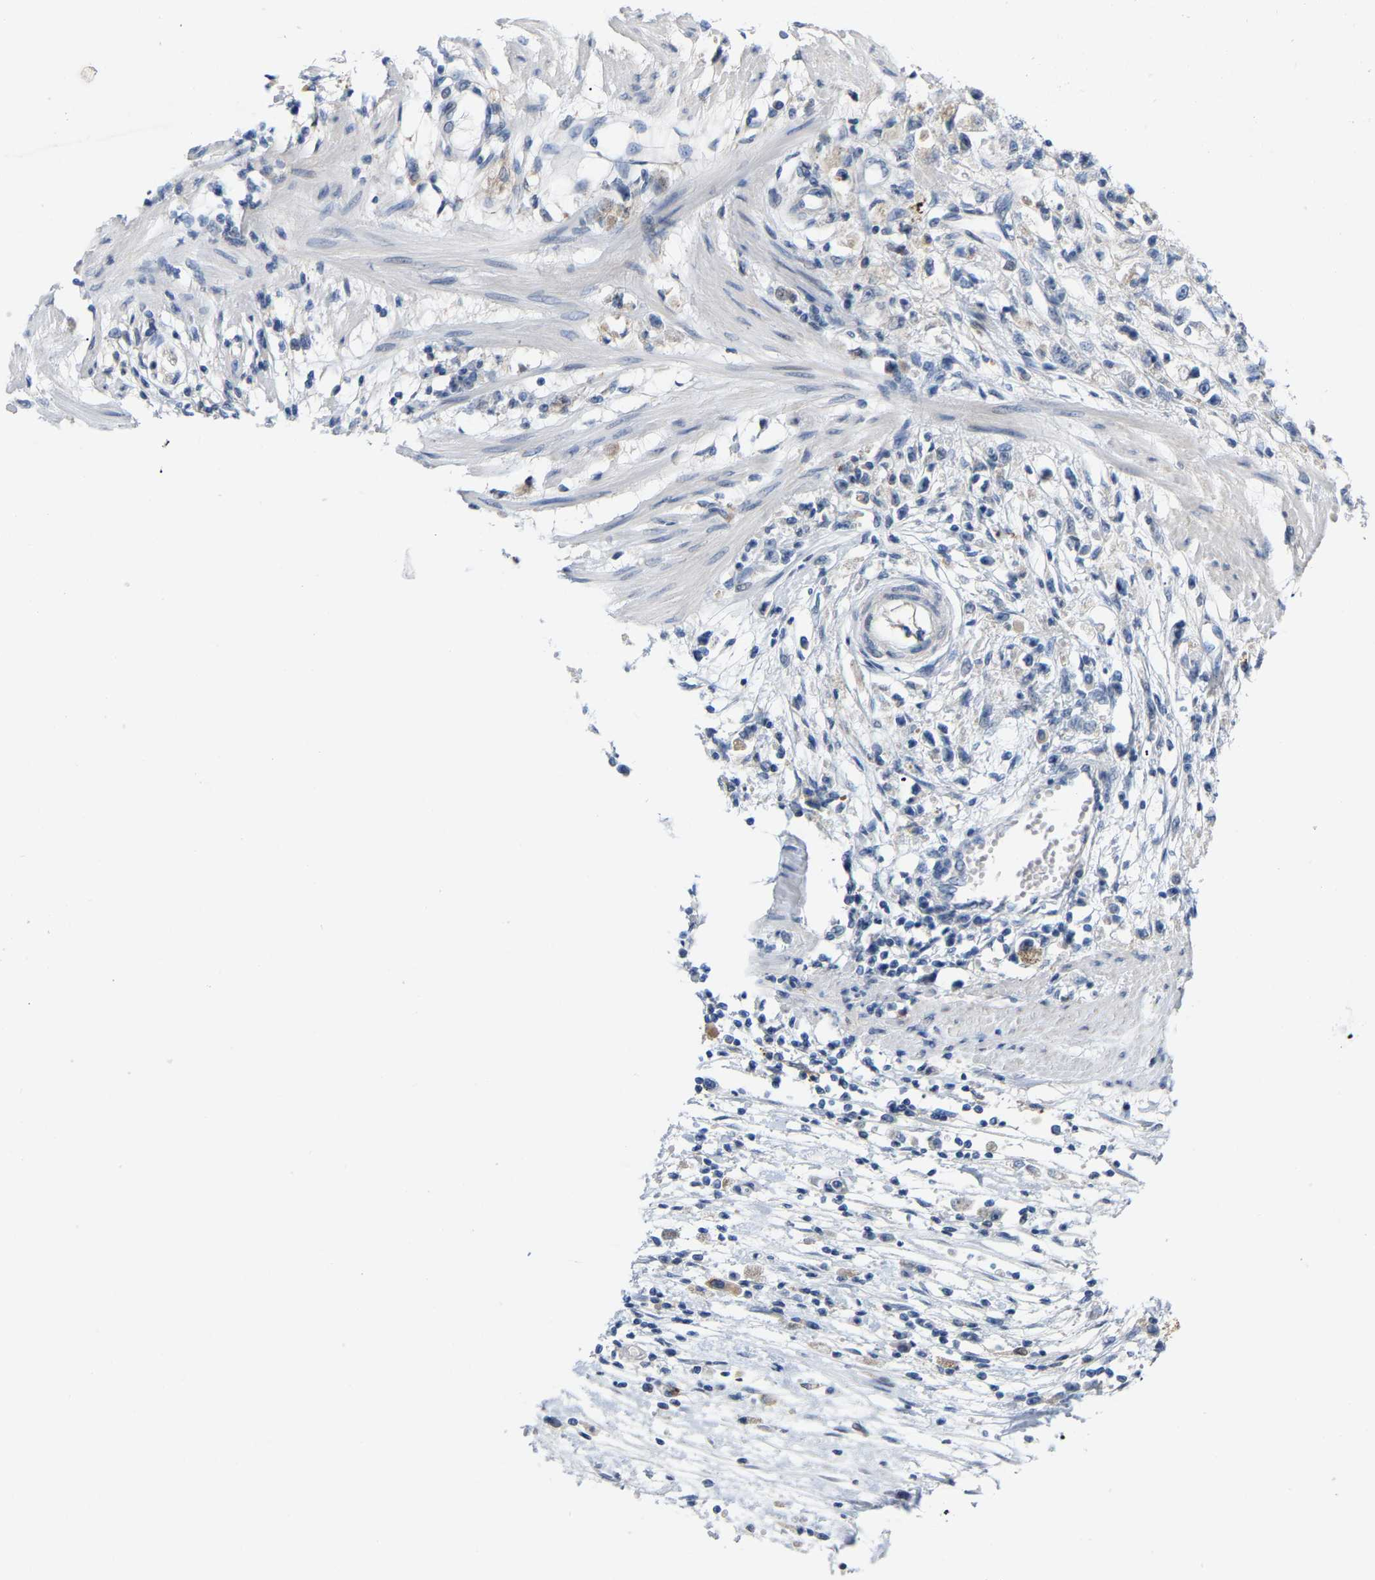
{"staining": {"intensity": "moderate", "quantity": "<25%", "location": "cytoplasmic/membranous"}, "tissue": "stomach cancer", "cell_type": "Tumor cells", "image_type": "cancer", "snomed": [{"axis": "morphology", "description": "Adenocarcinoma, NOS"}, {"axis": "topography", "description": "Stomach"}], "caption": "Stomach adenocarcinoma was stained to show a protein in brown. There is low levels of moderate cytoplasmic/membranous expression in about <25% of tumor cells.", "gene": "ABTB2", "patient": {"sex": "female", "age": 59}}